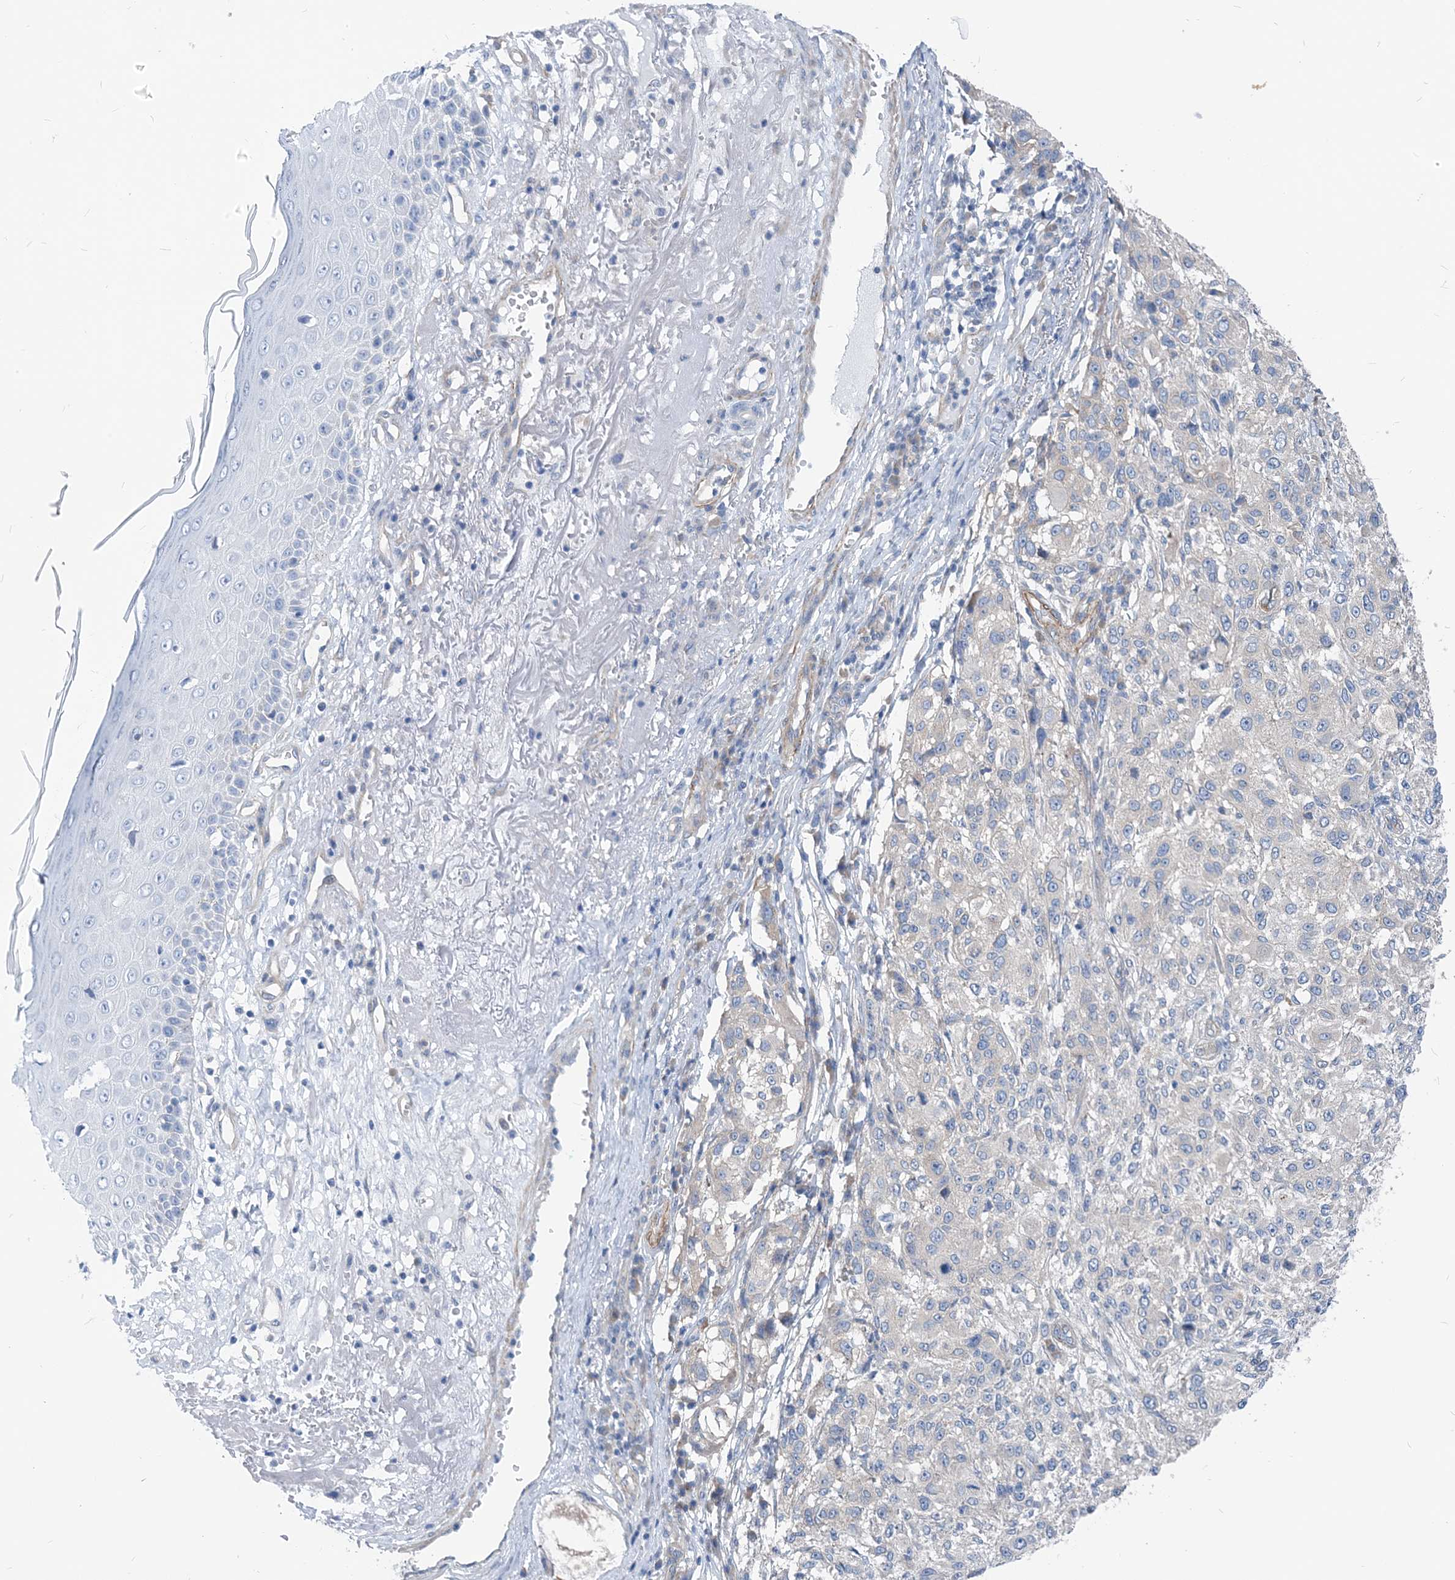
{"staining": {"intensity": "negative", "quantity": "none", "location": "none"}, "tissue": "melanoma", "cell_type": "Tumor cells", "image_type": "cancer", "snomed": [{"axis": "morphology", "description": "Necrosis, NOS"}, {"axis": "morphology", "description": "Malignant melanoma, NOS"}, {"axis": "topography", "description": "Skin"}], "caption": "This is an immunohistochemistry (IHC) micrograph of human melanoma. There is no staining in tumor cells.", "gene": "PLEKHA3", "patient": {"sex": "female", "age": 87}}